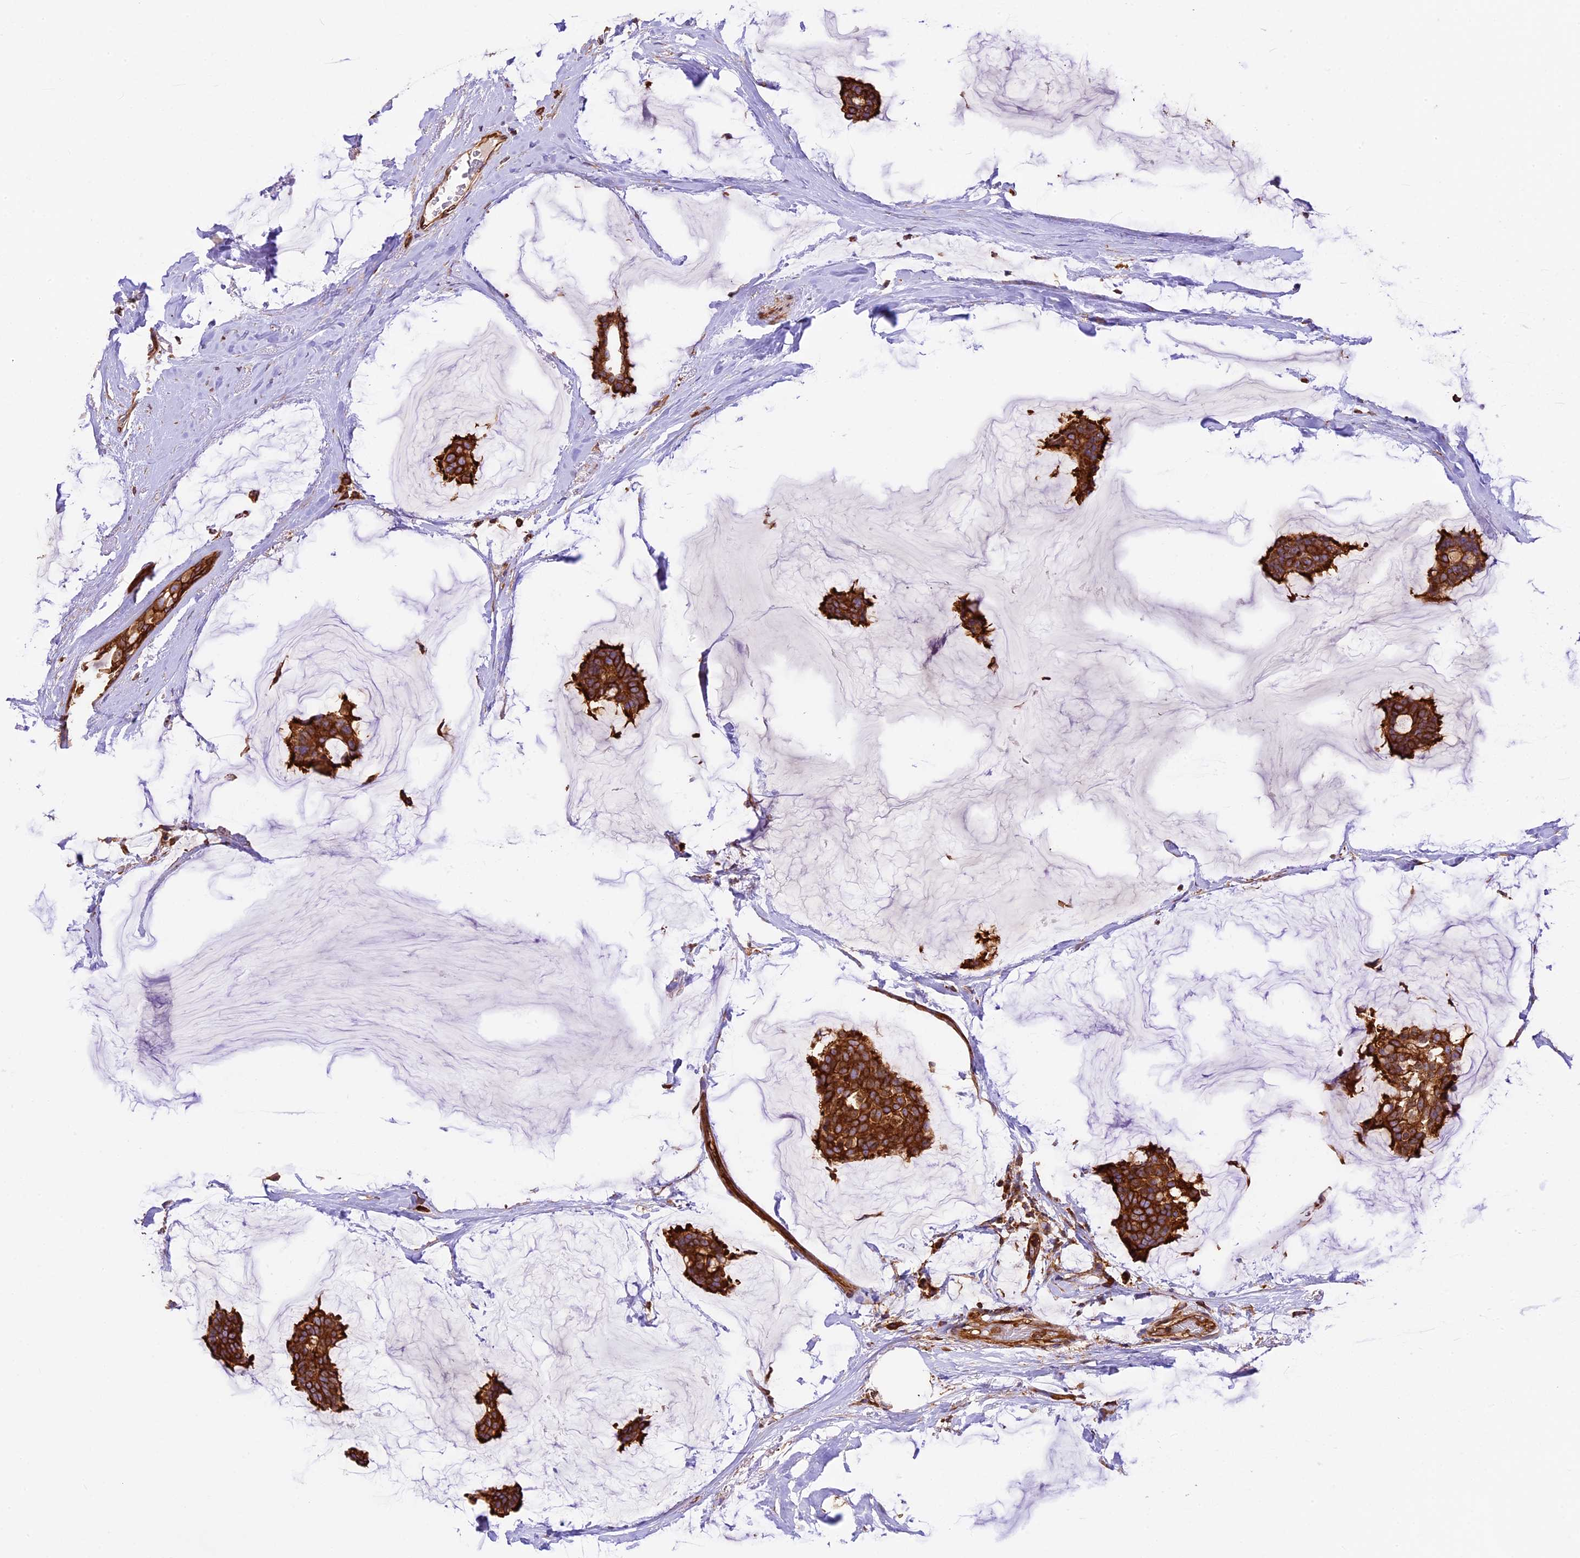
{"staining": {"intensity": "strong", "quantity": ">75%", "location": "cytoplasmic/membranous"}, "tissue": "breast cancer", "cell_type": "Tumor cells", "image_type": "cancer", "snomed": [{"axis": "morphology", "description": "Duct carcinoma"}, {"axis": "topography", "description": "Breast"}], "caption": "Tumor cells reveal high levels of strong cytoplasmic/membranous staining in about >75% of cells in human breast cancer (intraductal carcinoma). (IHC, brightfield microscopy, high magnification).", "gene": "KARS1", "patient": {"sex": "female", "age": 93}}